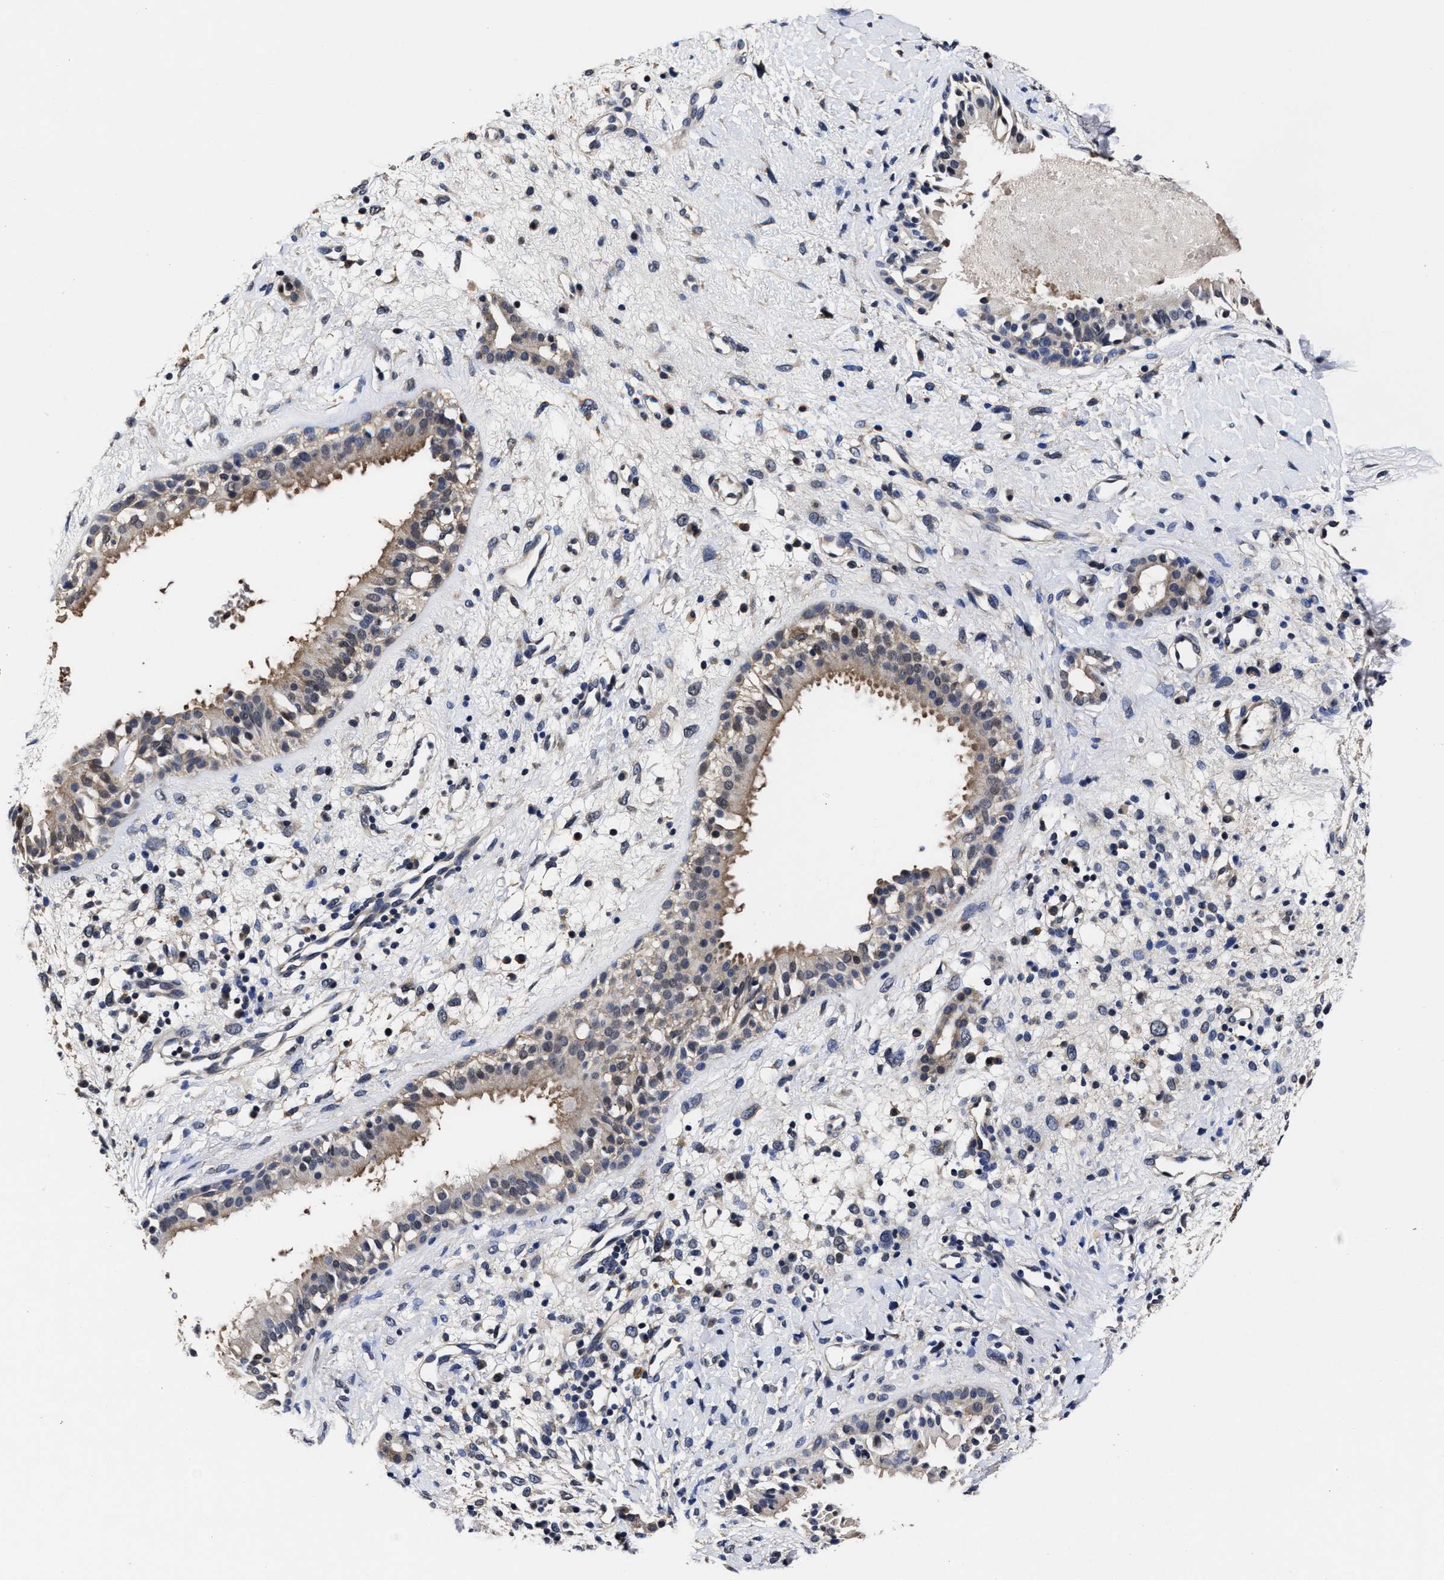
{"staining": {"intensity": "weak", "quantity": "25%-75%", "location": "cytoplasmic/membranous"}, "tissue": "nasopharynx", "cell_type": "Respiratory epithelial cells", "image_type": "normal", "snomed": [{"axis": "morphology", "description": "Normal tissue, NOS"}, {"axis": "topography", "description": "Nasopharynx"}], "caption": "An IHC image of benign tissue is shown. Protein staining in brown shows weak cytoplasmic/membranous positivity in nasopharynx within respiratory epithelial cells. (brown staining indicates protein expression, while blue staining denotes nuclei).", "gene": "SOCS5", "patient": {"sex": "male", "age": 22}}